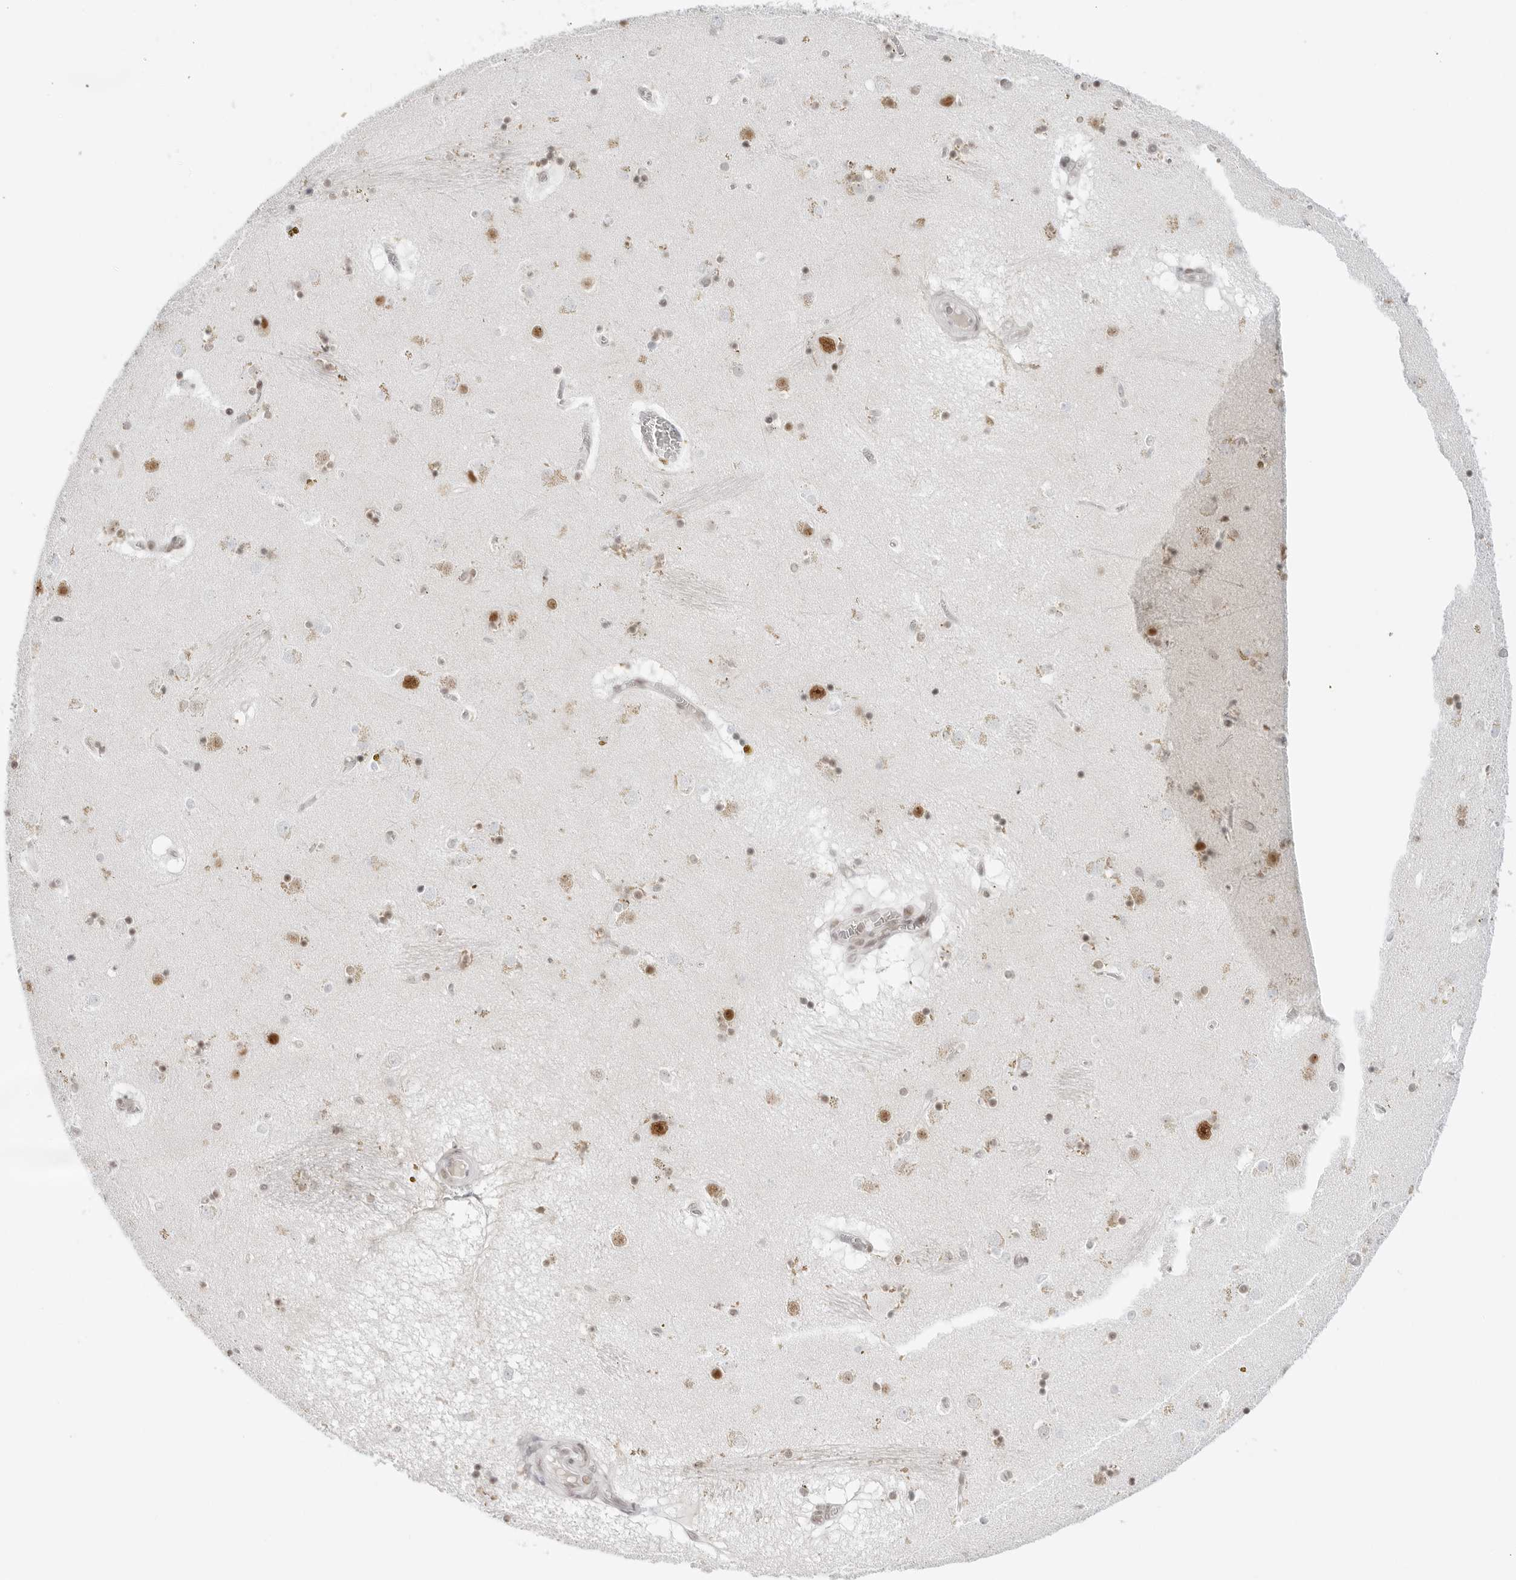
{"staining": {"intensity": "moderate", "quantity": "<25%", "location": "nuclear"}, "tissue": "caudate", "cell_type": "Glial cells", "image_type": "normal", "snomed": [{"axis": "morphology", "description": "Normal tissue, NOS"}, {"axis": "topography", "description": "Lateral ventricle wall"}], "caption": "Normal caudate displays moderate nuclear expression in approximately <25% of glial cells.", "gene": "FOXK2", "patient": {"sex": "male", "age": 70}}